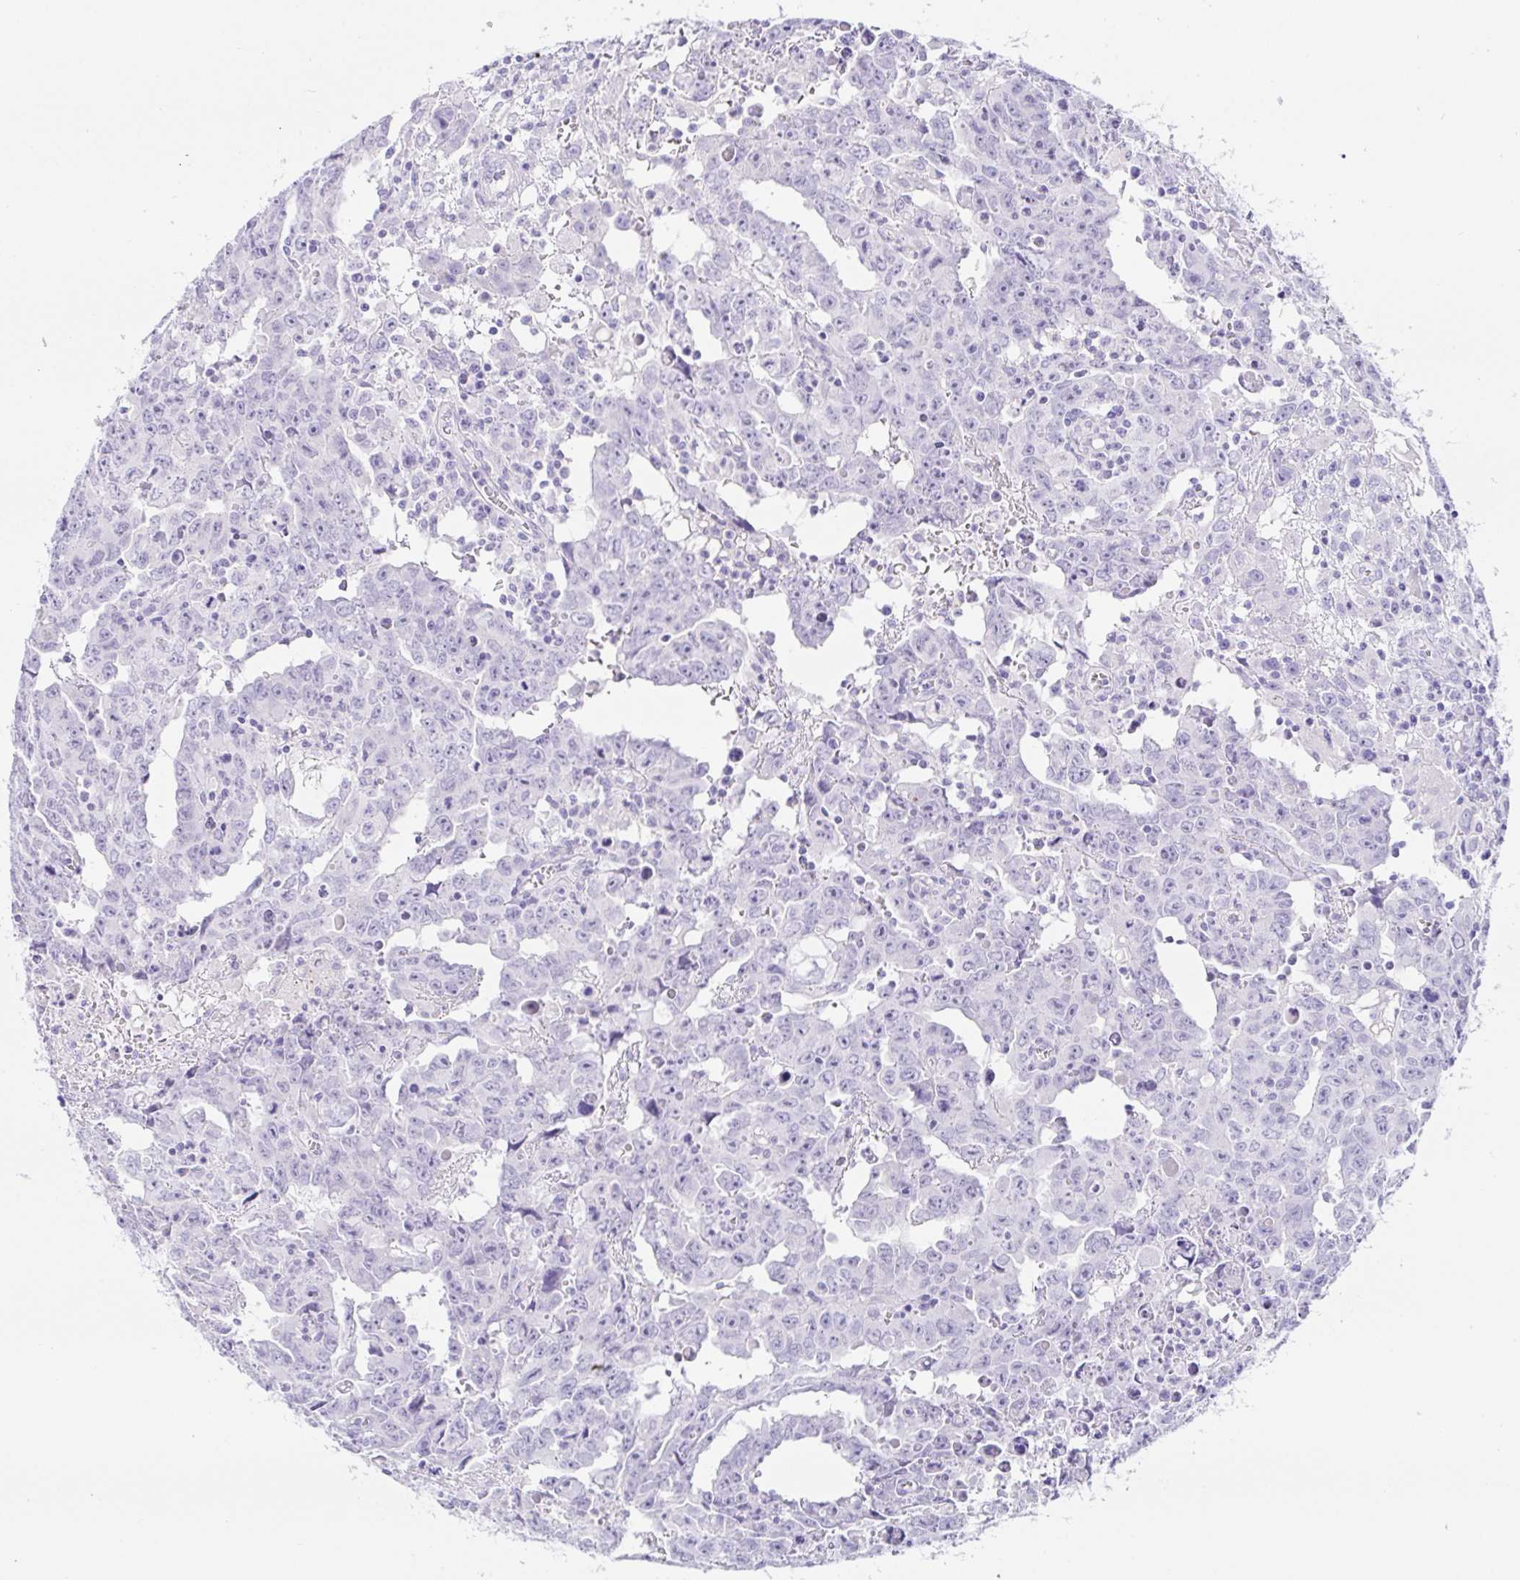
{"staining": {"intensity": "negative", "quantity": "none", "location": "none"}, "tissue": "testis cancer", "cell_type": "Tumor cells", "image_type": "cancer", "snomed": [{"axis": "morphology", "description": "Carcinoma, Embryonal, NOS"}, {"axis": "topography", "description": "Testis"}], "caption": "High magnification brightfield microscopy of testis cancer (embryonal carcinoma) stained with DAB (brown) and counterstained with hematoxylin (blue): tumor cells show no significant expression. (Stains: DAB immunohistochemistry (IHC) with hematoxylin counter stain, Microscopy: brightfield microscopy at high magnification).", "gene": "PAX8", "patient": {"sex": "male", "age": 22}}